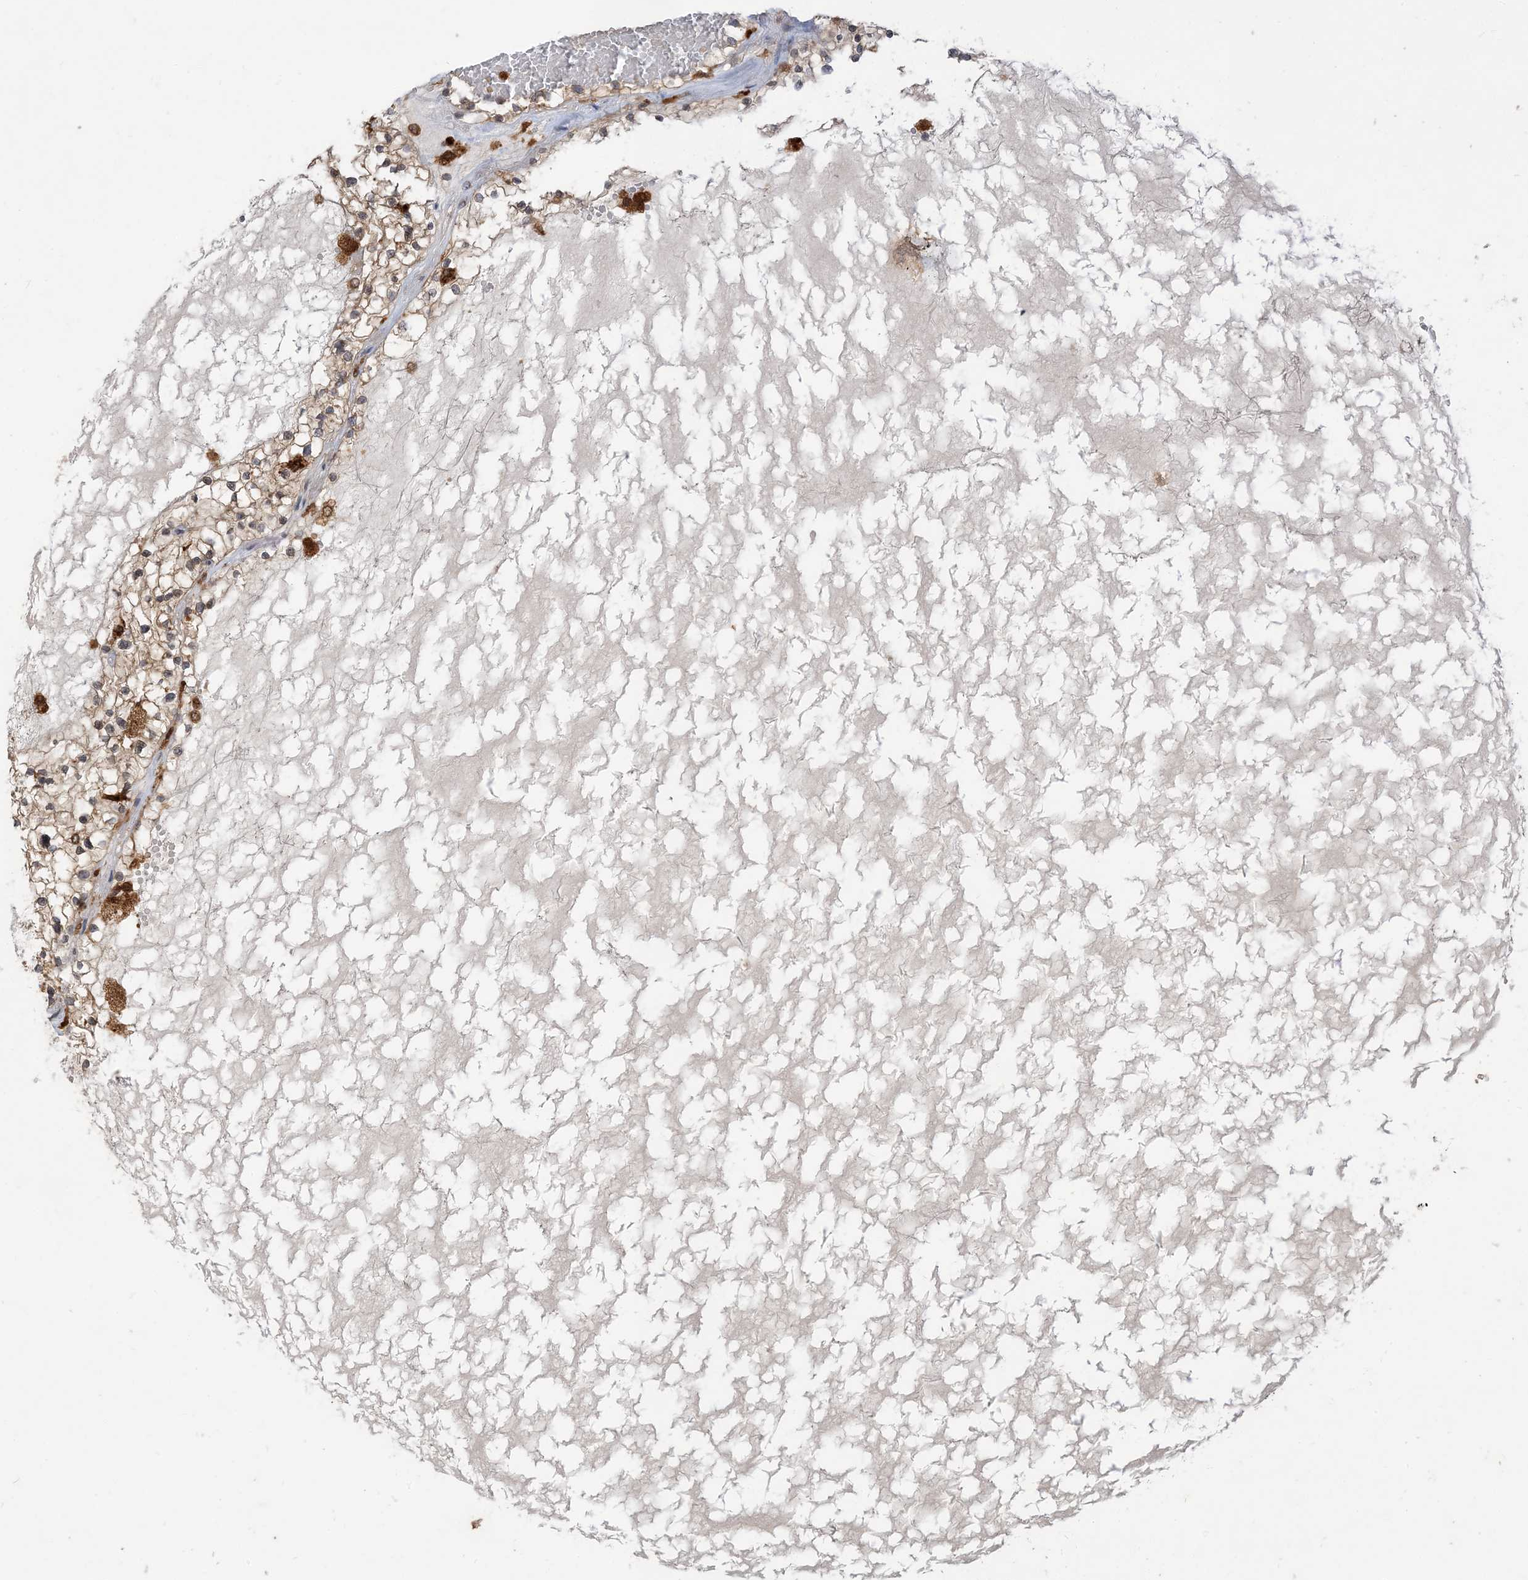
{"staining": {"intensity": "negative", "quantity": "none", "location": "none"}, "tissue": "renal cancer", "cell_type": "Tumor cells", "image_type": "cancer", "snomed": [{"axis": "morphology", "description": "Normal tissue, NOS"}, {"axis": "morphology", "description": "Adenocarcinoma, NOS"}, {"axis": "topography", "description": "Kidney"}], "caption": "High power microscopy histopathology image of an immunohistochemistry (IHC) histopathology image of renal cancer, revealing no significant positivity in tumor cells.", "gene": "NAGK", "patient": {"sex": "male", "age": 68}}